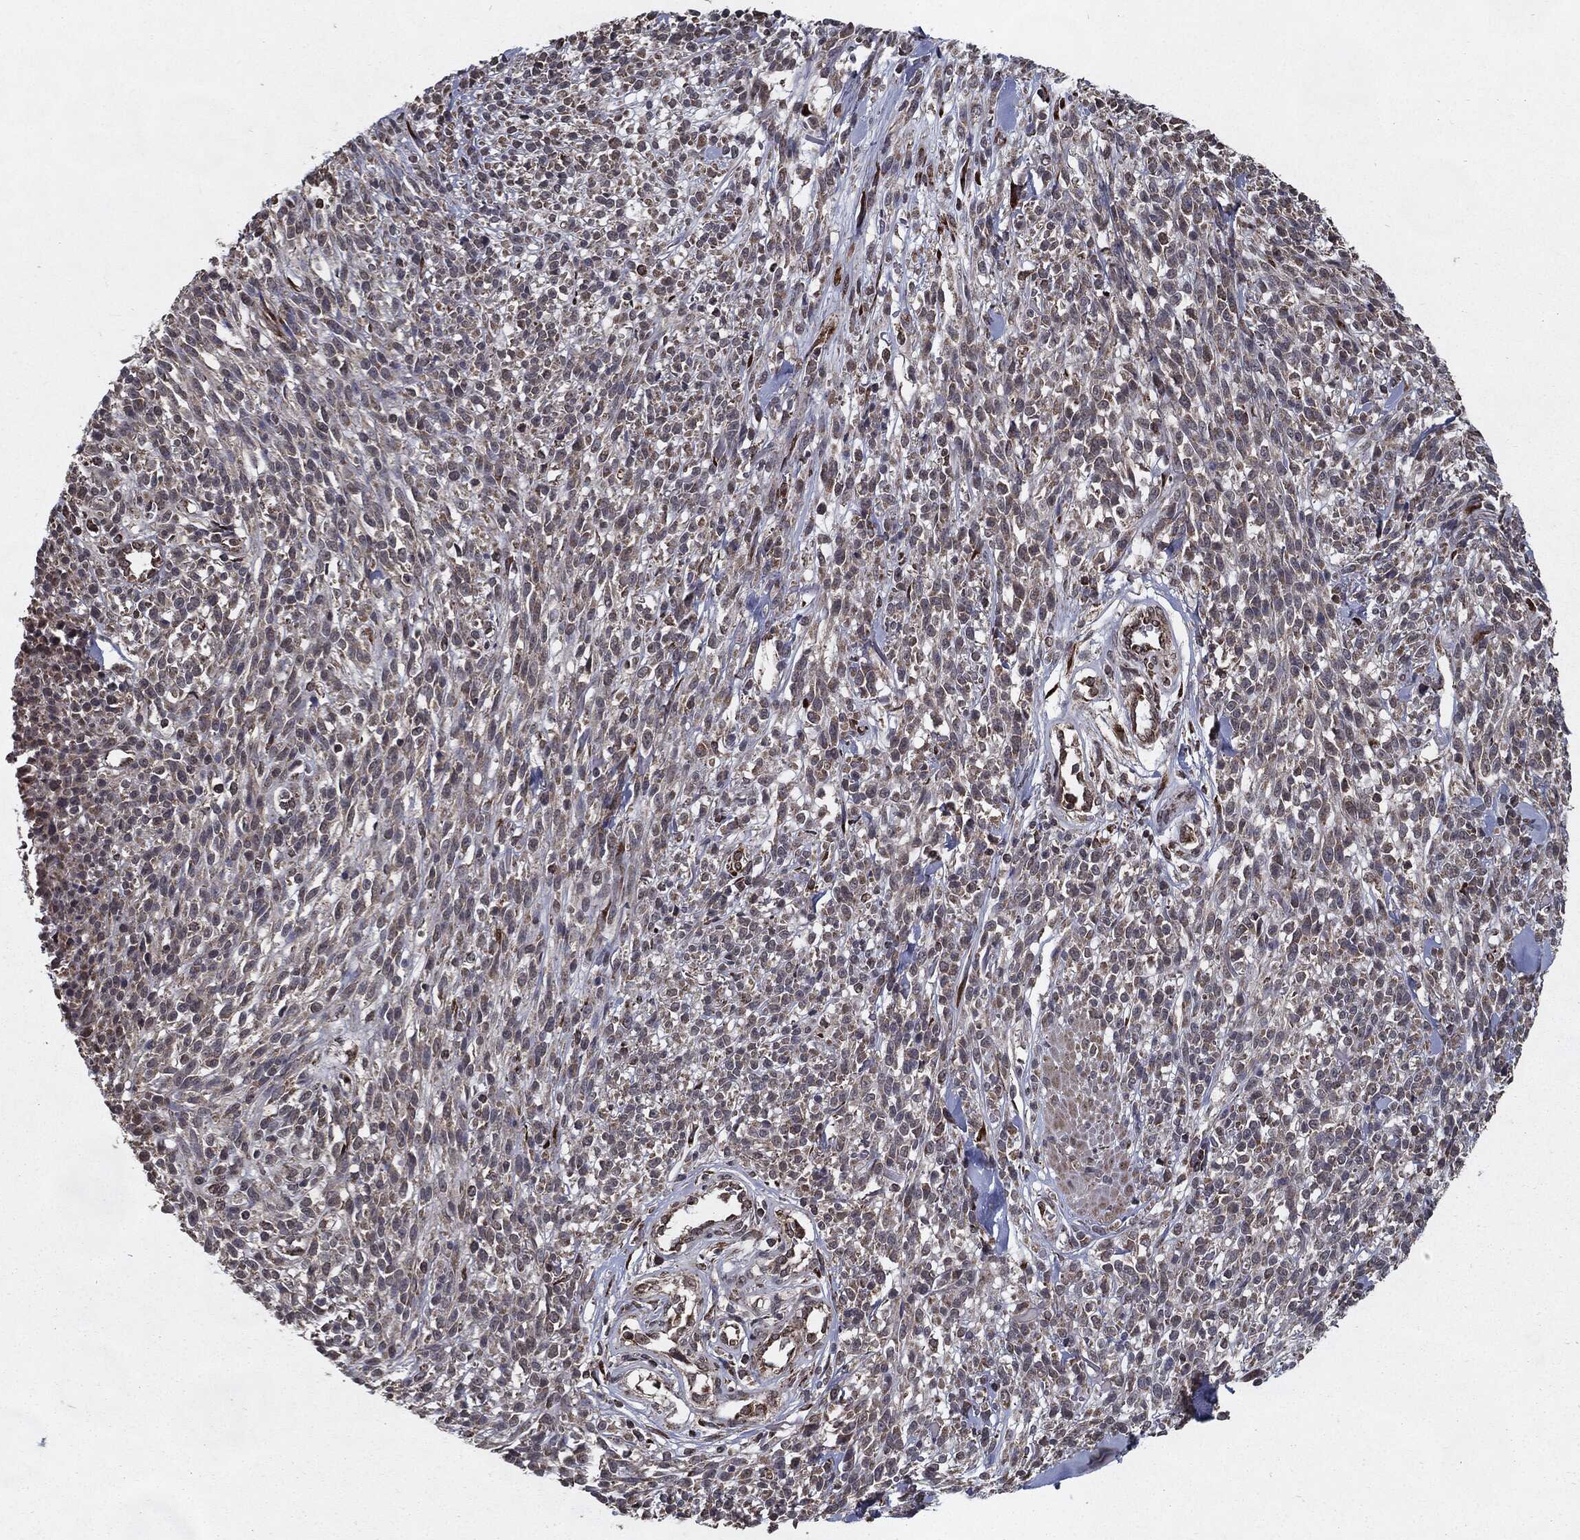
{"staining": {"intensity": "weak", "quantity": "25%-75%", "location": "nuclear"}, "tissue": "melanoma", "cell_type": "Tumor cells", "image_type": "cancer", "snomed": [{"axis": "morphology", "description": "Malignant melanoma, NOS"}, {"axis": "topography", "description": "Skin"}, {"axis": "topography", "description": "Skin of trunk"}], "caption": "Tumor cells exhibit low levels of weak nuclear expression in approximately 25%-75% of cells in human malignant melanoma.", "gene": "HDAC5", "patient": {"sex": "male", "age": 74}}